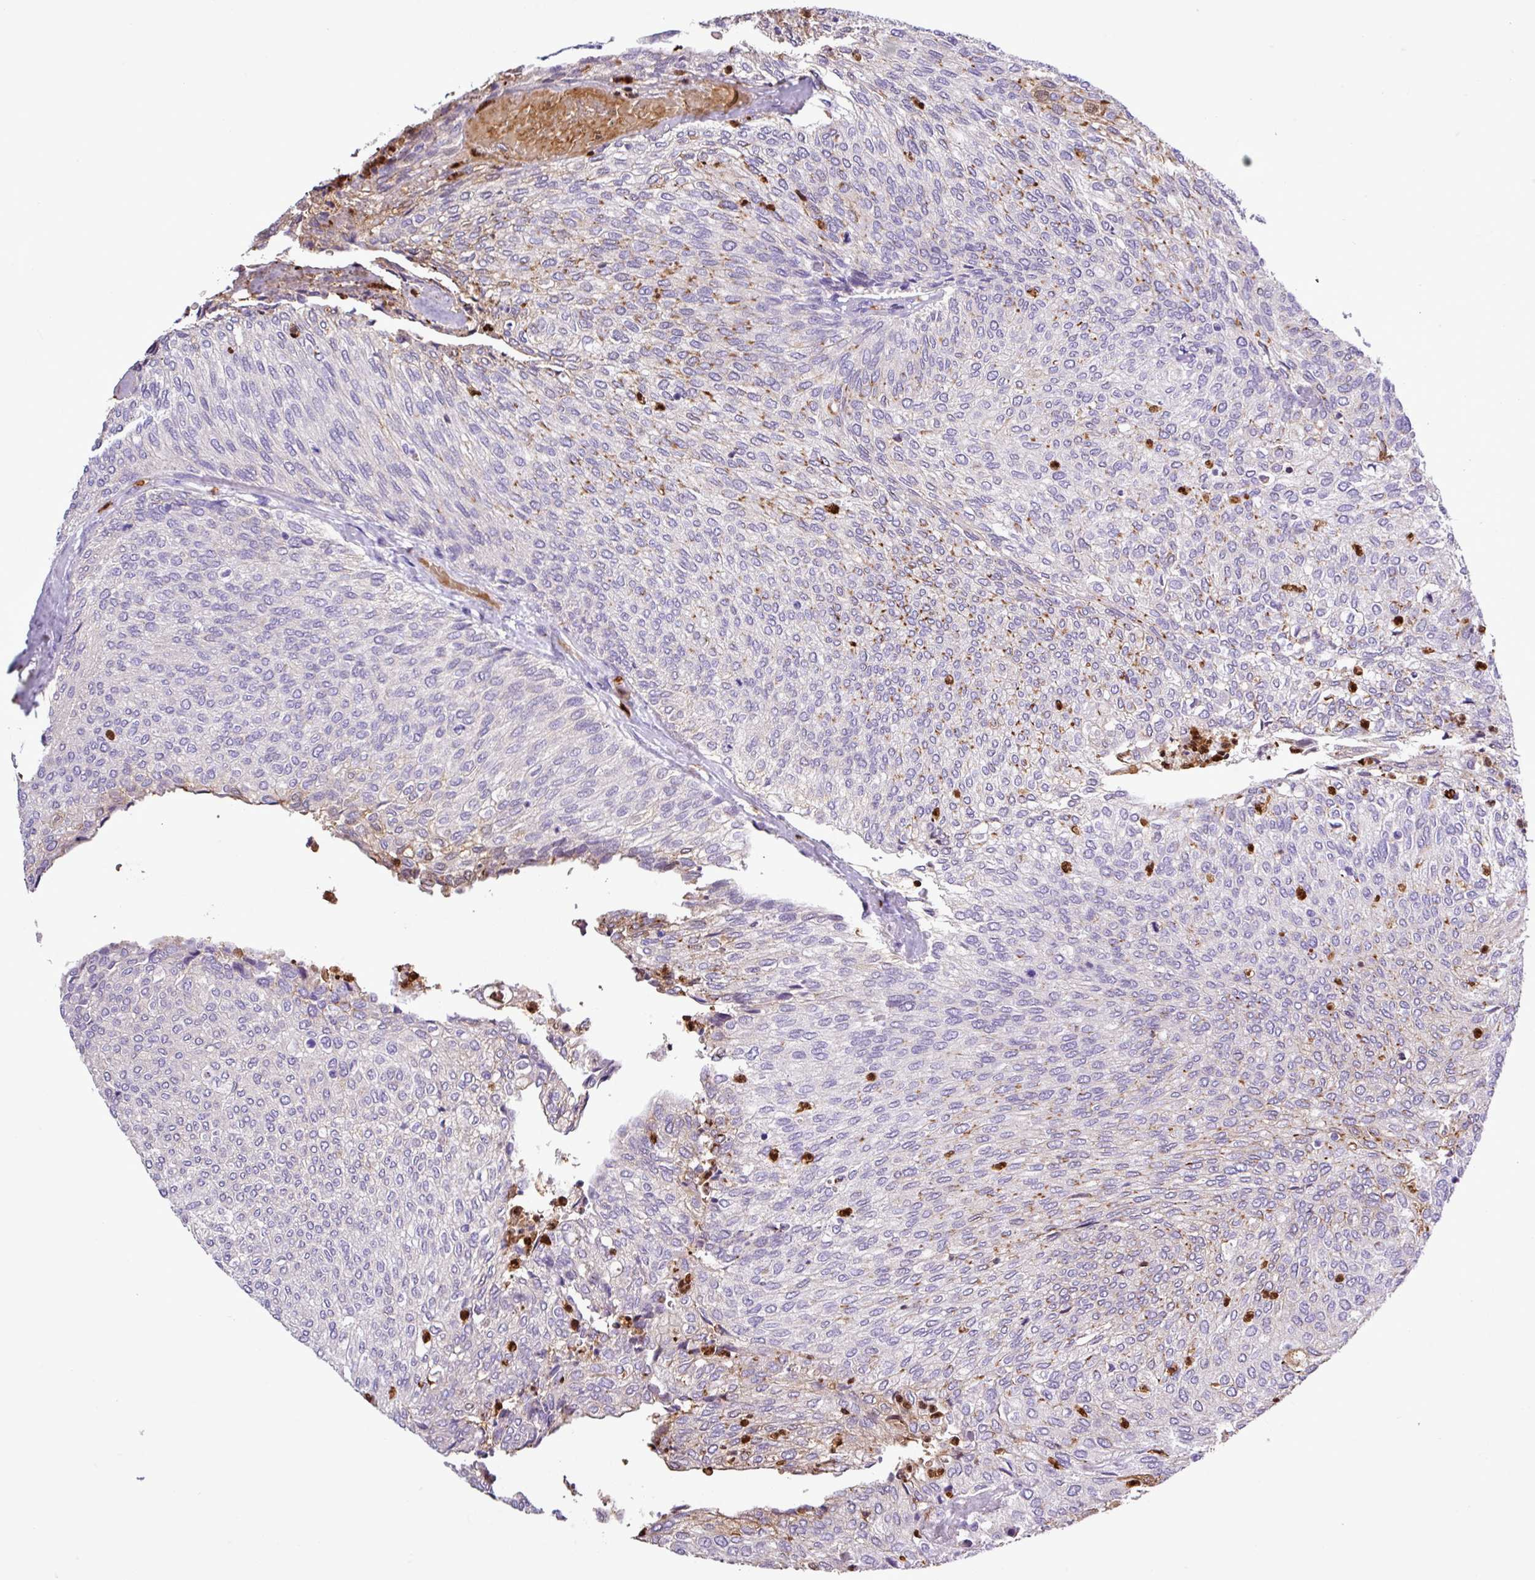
{"staining": {"intensity": "negative", "quantity": "none", "location": "none"}, "tissue": "urothelial cancer", "cell_type": "Tumor cells", "image_type": "cancer", "snomed": [{"axis": "morphology", "description": "Urothelial carcinoma, Low grade"}, {"axis": "topography", "description": "Urinary bladder"}], "caption": "Immunohistochemical staining of human urothelial carcinoma (low-grade) shows no significant positivity in tumor cells. (Immunohistochemistry, brightfield microscopy, high magnification).", "gene": "MGAT4B", "patient": {"sex": "female", "age": 79}}